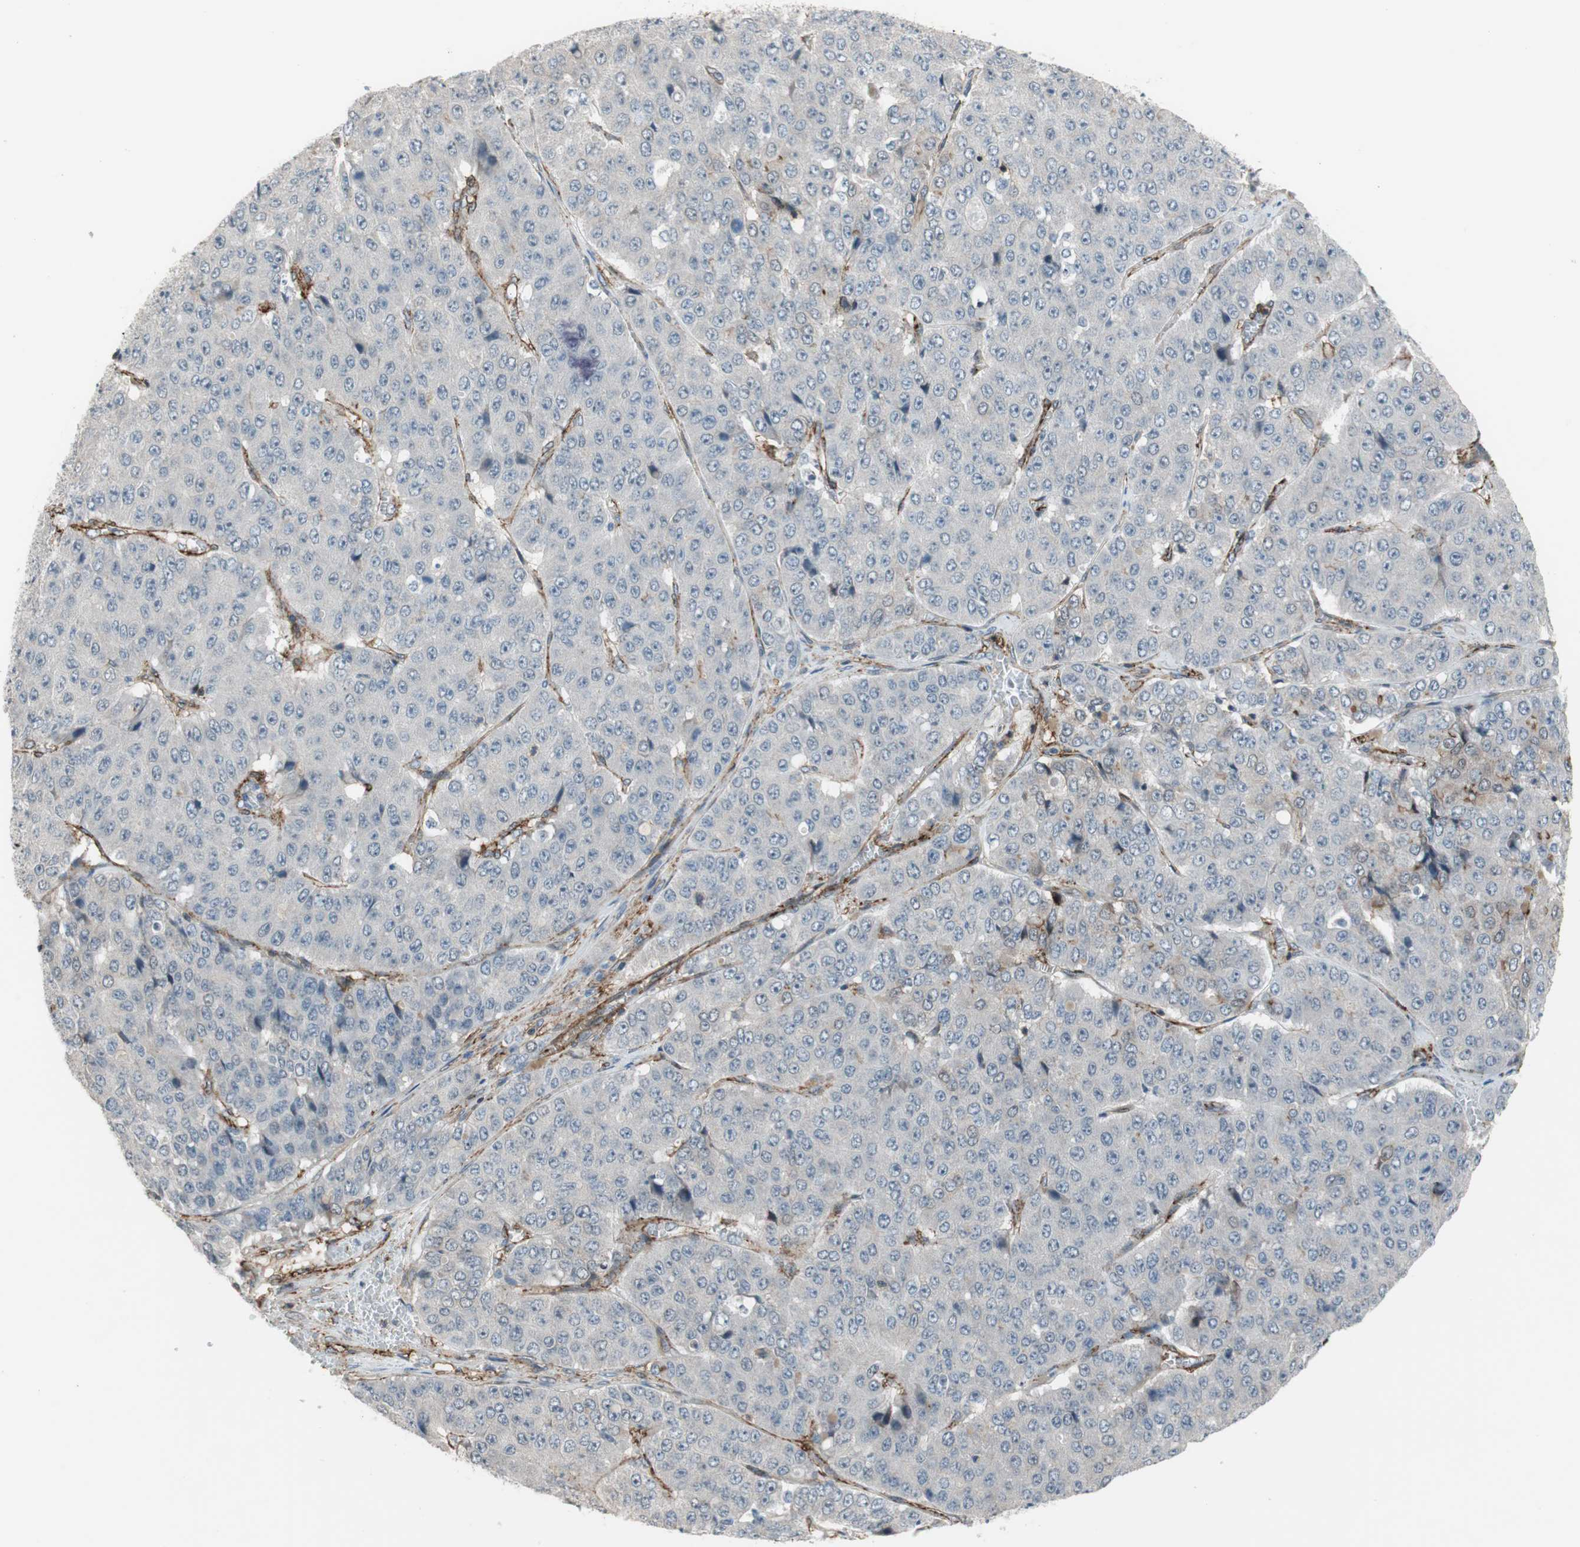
{"staining": {"intensity": "negative", "quantity": "none", "location": "none"}, "tissue": "pancreatic cancer", "cell_type": "Tumor cells", "image_type": "cancer", "snomed": [{"axis": "morphology", "description": "Adenocarcinoma, NOS"}, {"axis": "topography", "description": "Pancreas"}], "caption": "Immunohistochemistry of human adenocarcinoma (pancreatic) demonstrates no expression in tumor cells.", "gene": "GRHL1", "patient": {"sex": "male", "age": 50}}